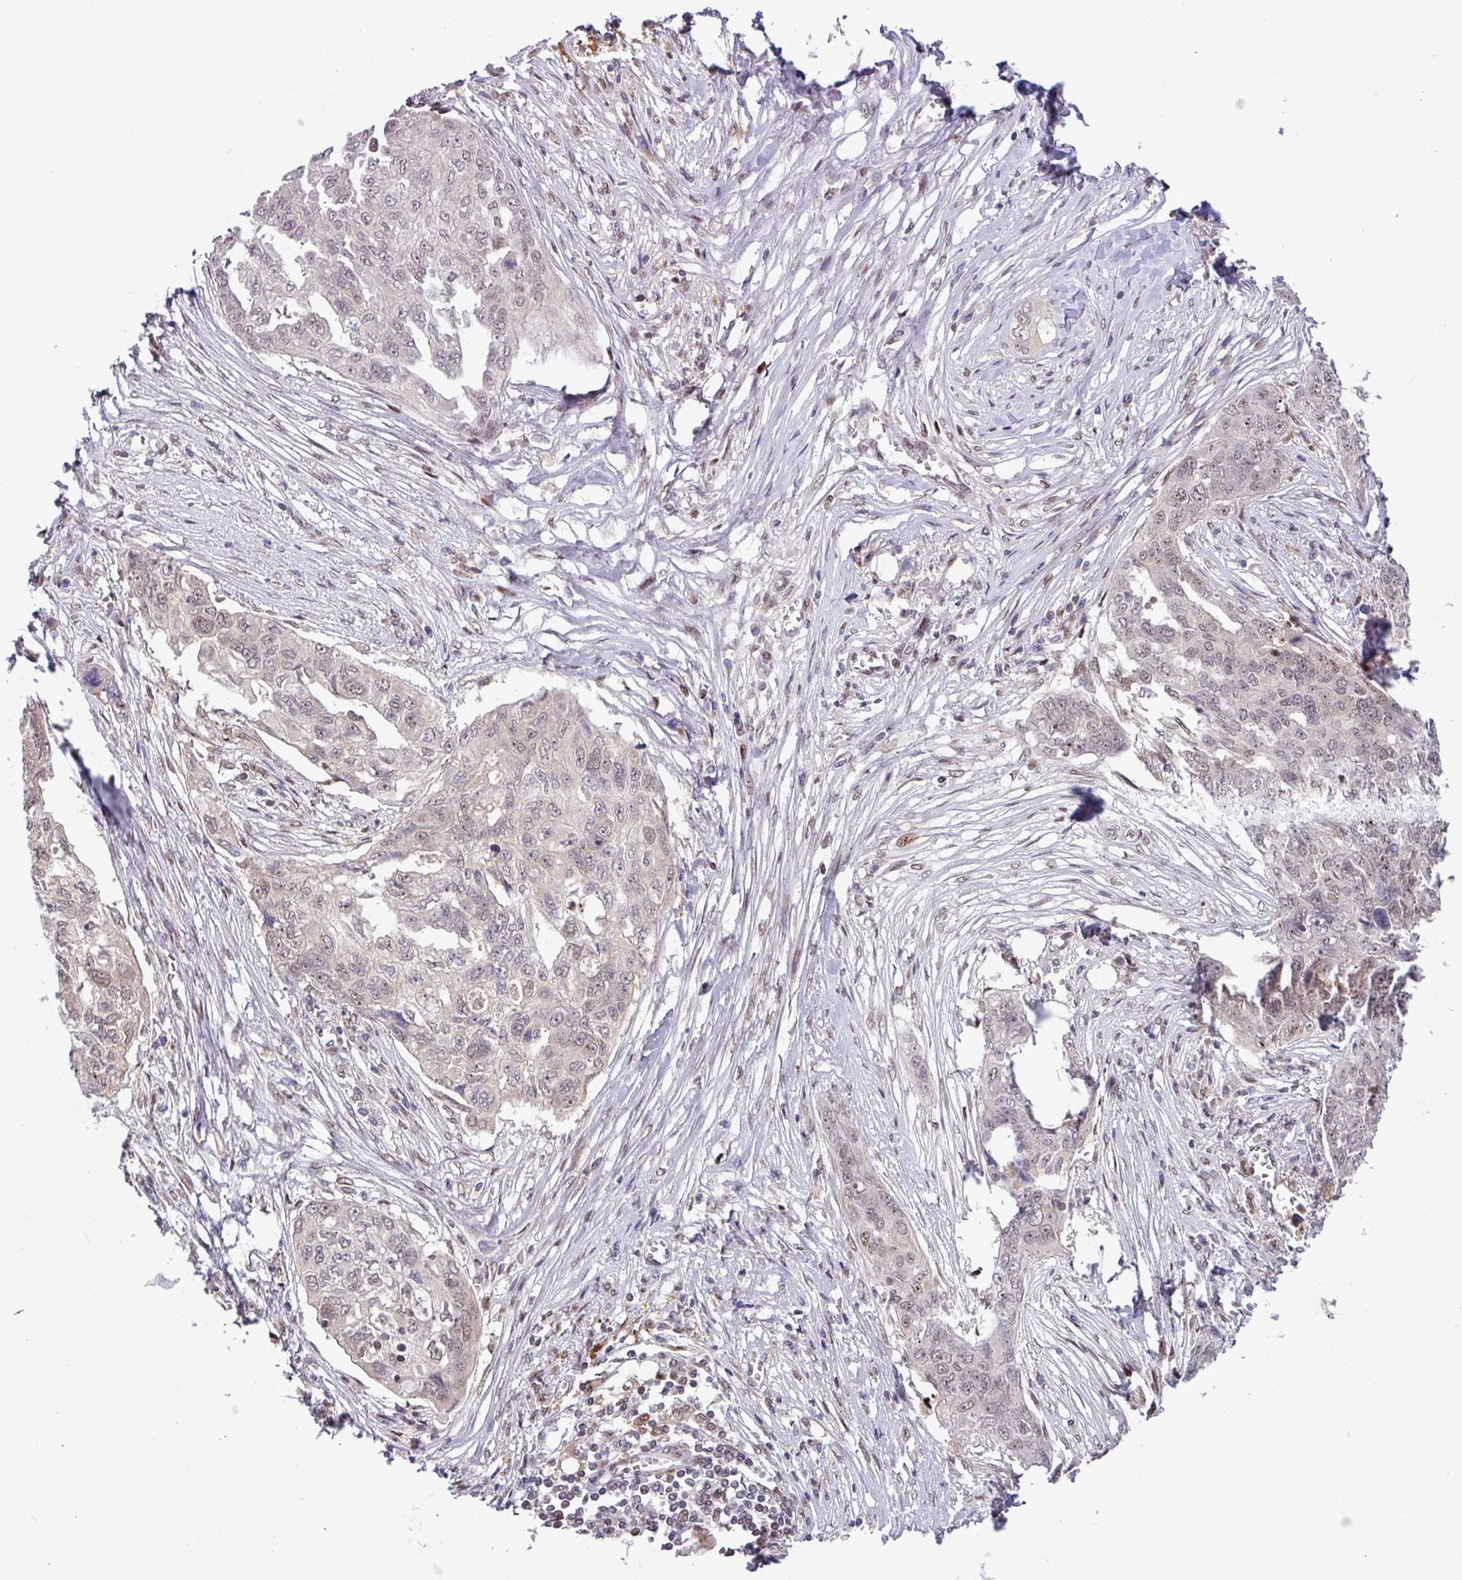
{"staining": {"intensity": "weak", "quantity": "<25%", "location": "nuclear"}, "tissue": "ovarian cancer", "cell_type": "Tumor cells", "image_type": "cancer", "snomed": [{"axis": "morphology", "description": "Carcinoma, endometroid"}, {"axis": "topography", "description": "Ovary"}], "caption": "A histopathology image of human endometroid carcinoma (ovarian) is negative for staining in tumor cells. (DAB immunohistochemistry, high magnification).", "gene": "BRD3", "patient": {"sex": "female", "age": 70}}